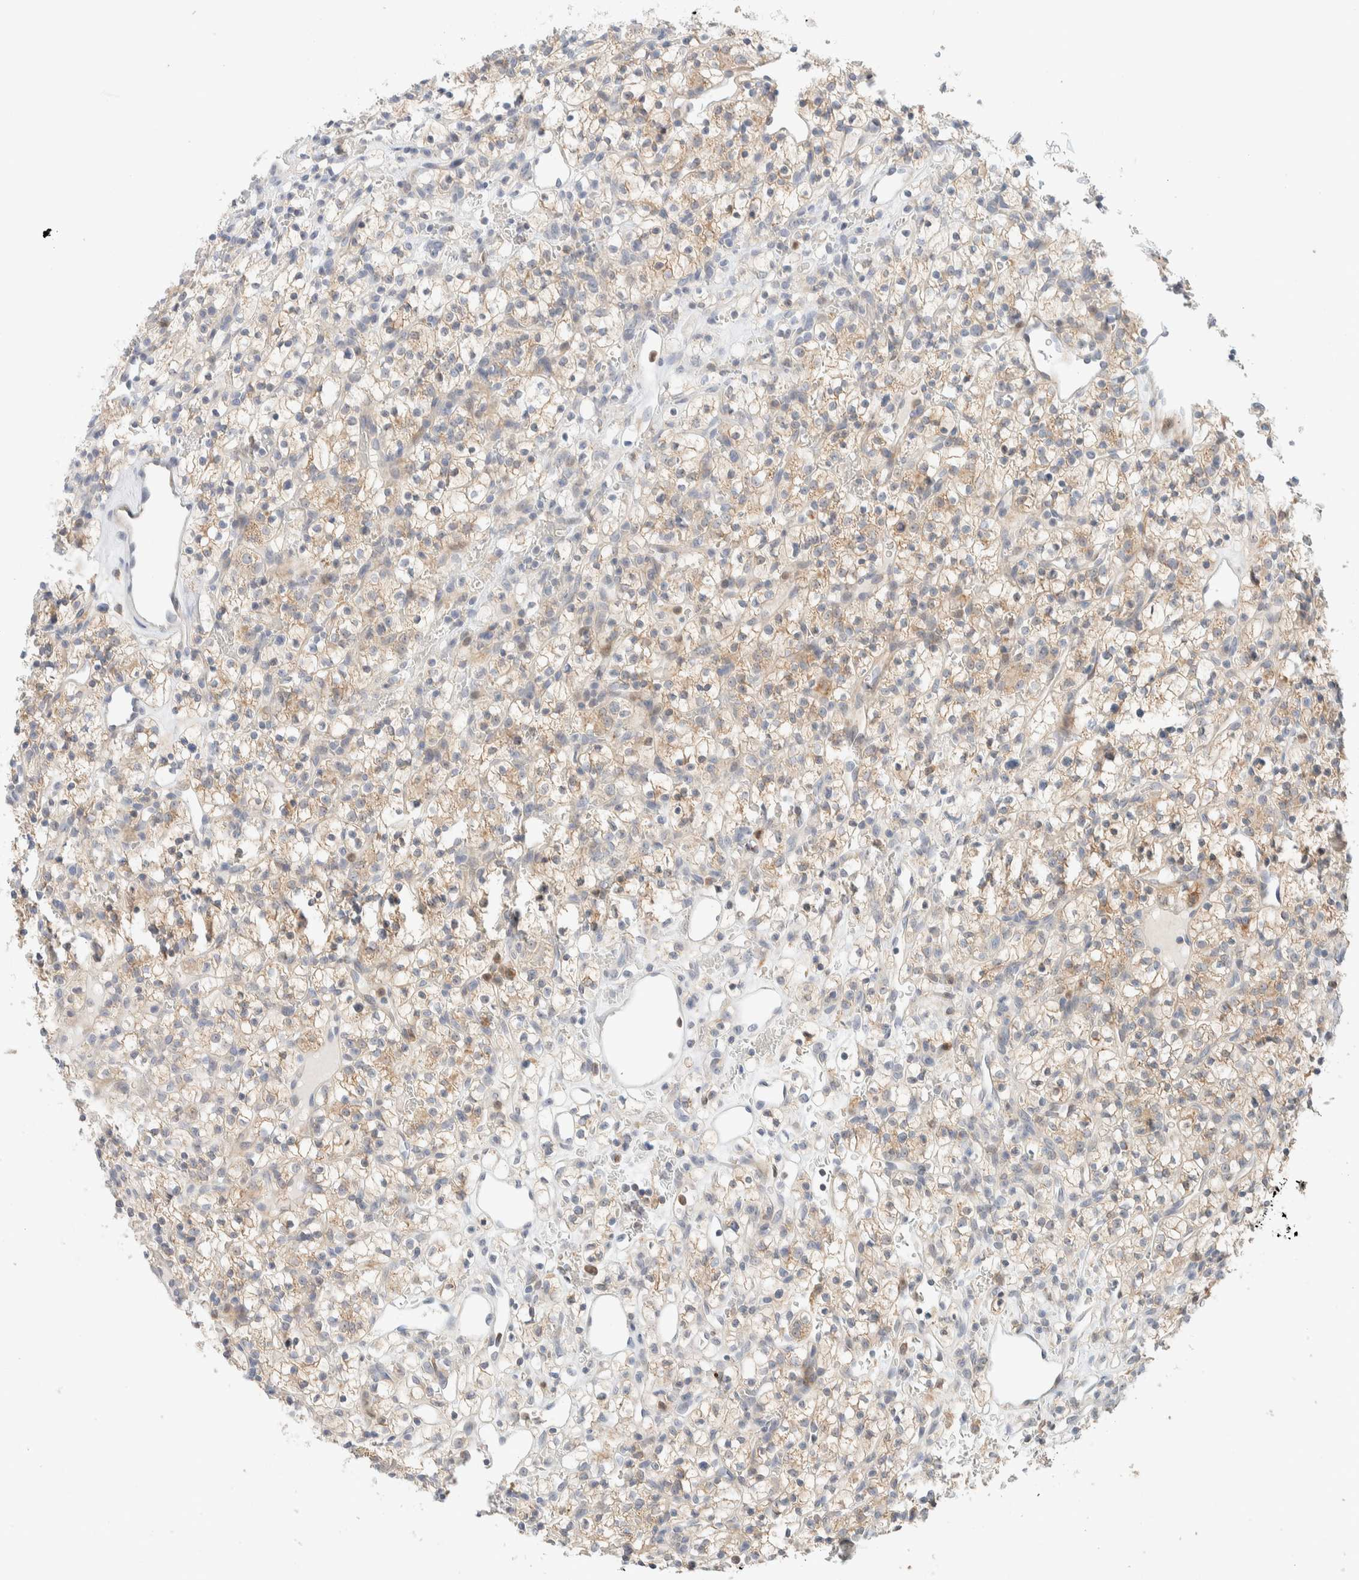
{"staining": {"intensity": "weak", "quantity": ">75%", "location": "cytoplasmic/membranous"}, "tissue": "renal cancer", "cell_type": "Tumor cells", "image_type": "cancer", "snomed": [{"axis": "morphology", "description": "Adenocarcinoma, NOS"}, {"axis": "topography", "description": "Kidney"}], "caption": "Renal cancer (adenocarcinoma) was stained to show a protein in brown. There is low levels of weak cytoplasmic/membranous expression in about >75% of tumor cells. The staining is performed using DAB (3,3'-diaminobenzidine) brown chromogen to label protein expression. The nuclei are counter-stained blue using hematoxylin.", "gene": "HDHD3", "patient": {"sex": "female", "age": 57}}